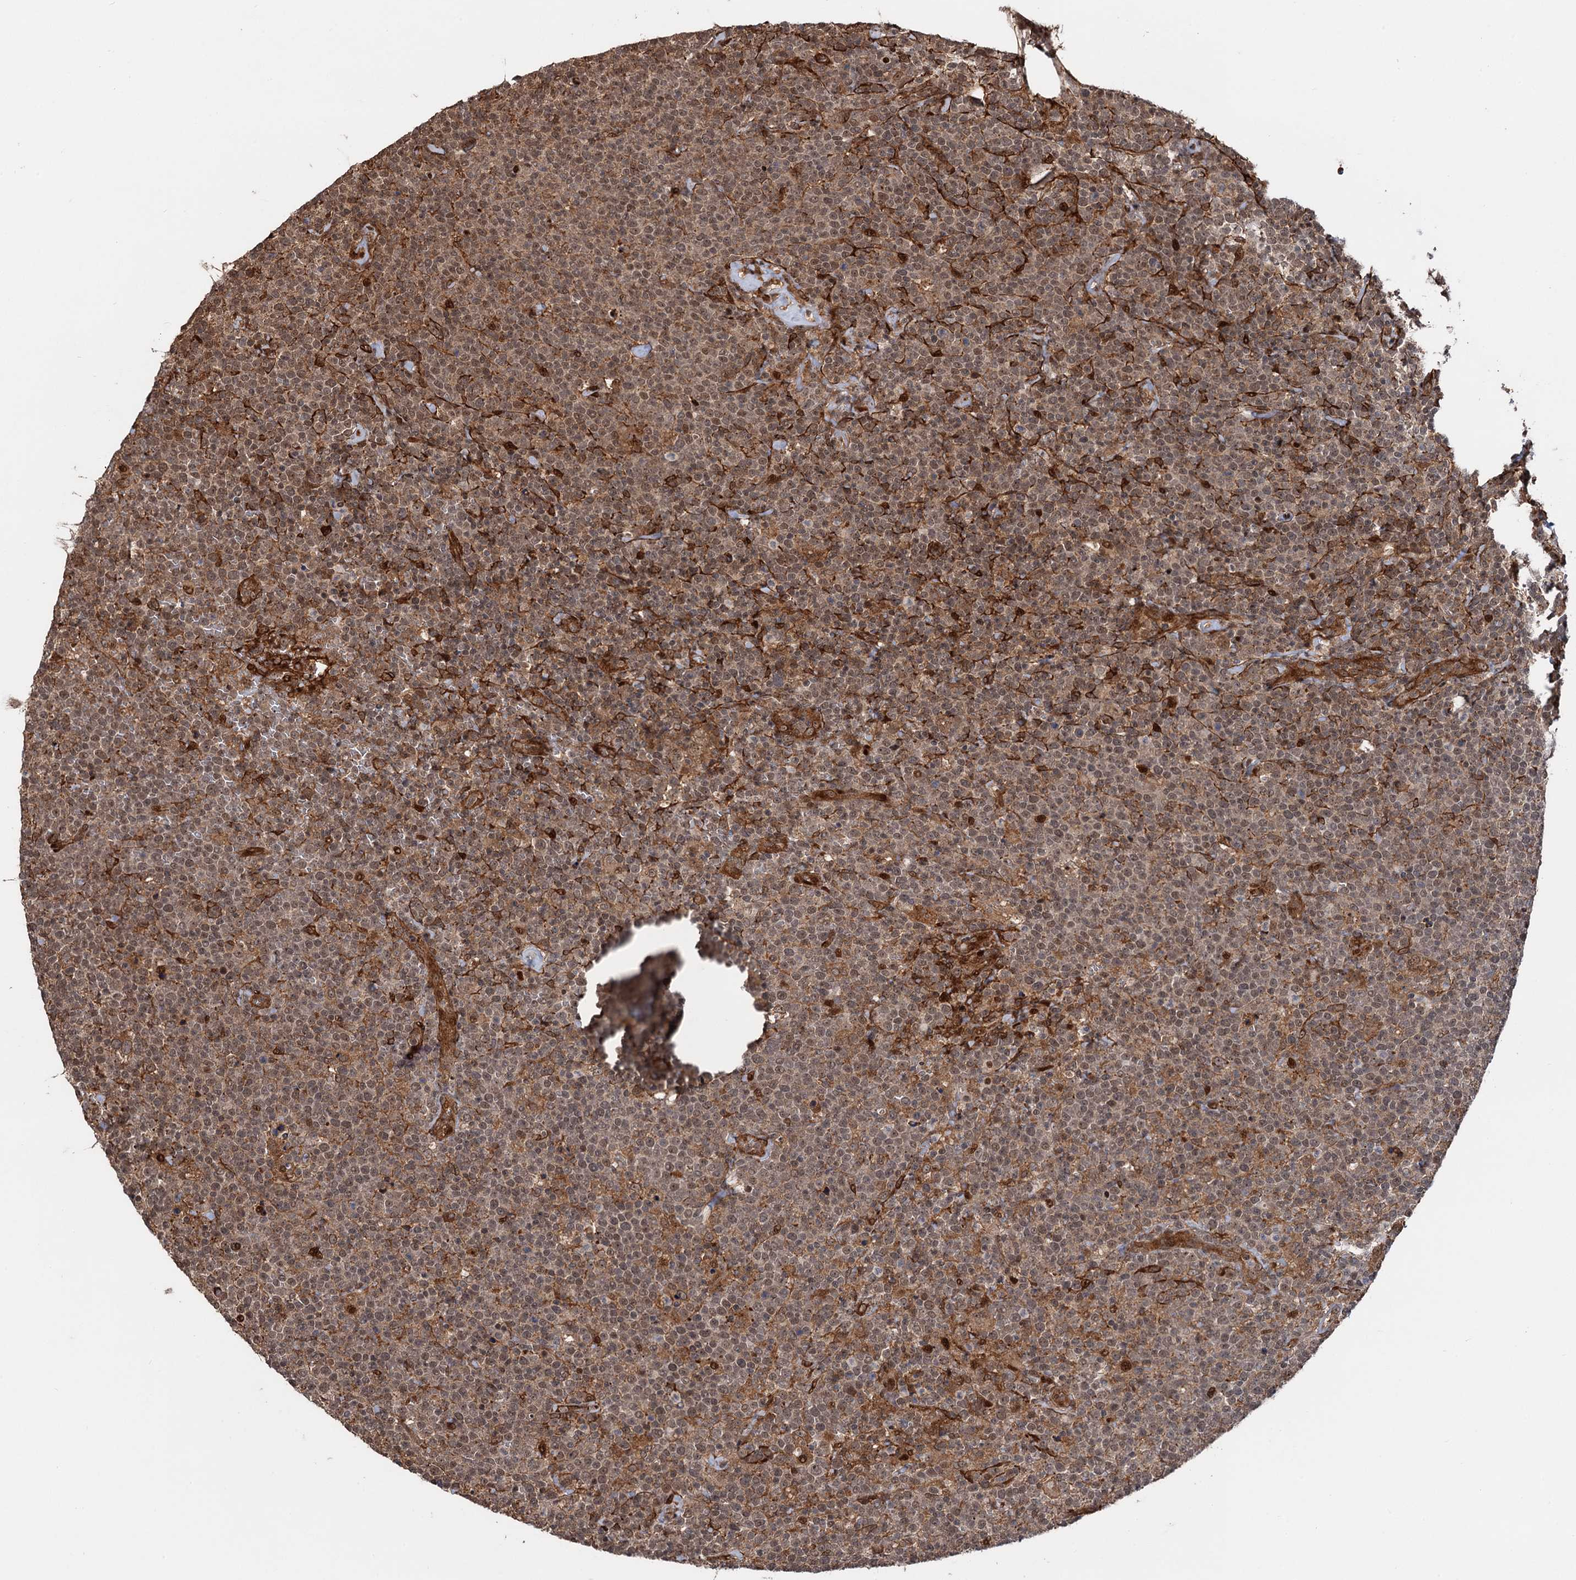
{"staining": {"intensity": "moderate", "quantity": ">75%", "location": "cytoplasmic/membranous,nuclear"}, "tissue": "lymphoma", "cell_type": "Tumor cells", "image_type": "cancer", "snomed": [{"axis": "morphology", "description": "Malignant lymphoma, non-Hodgkin's type, High grade"}, {"axis": "topography", "description": "Lymph node"}], "caption": "Moderate cytoplasmic/membranous and nuclear positivity for a protein is present in approximately >75% of tumor cells of lymphoma using immunohistochemistry.", "gene": "SNRNP25", "patient": {"sex": "male", "age": 61}}